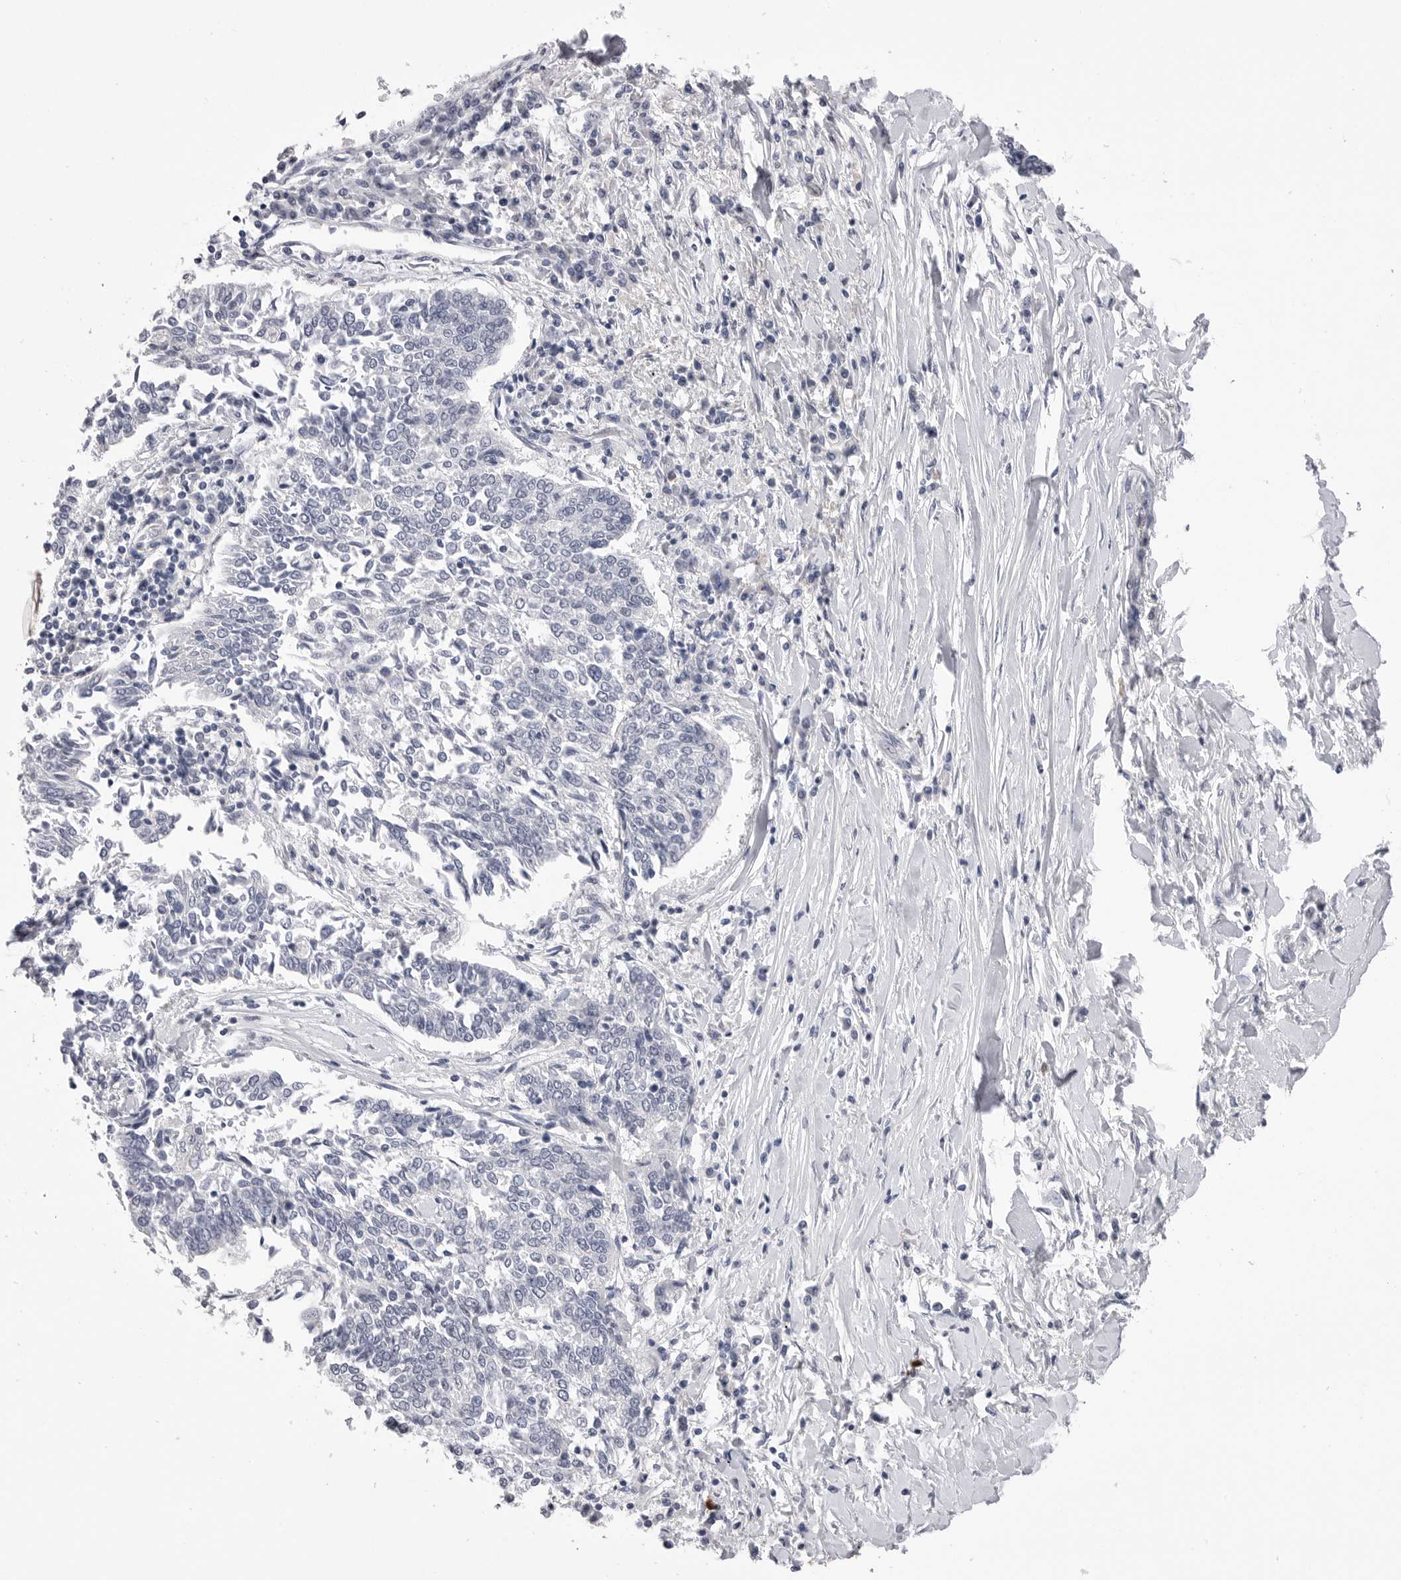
{"staining": {"intensity": "negative", "quantity": "none", "location": "none"}, "tissue": "lung cancer", "cell_type": "Tumor cells", "image_type": "cancer", "snomed": [{"axis": "morphology", "description": "Normal tissue, NOS"}, {"axis": "morphology", "description": "Squamous cell carcinoma, NOS"}, {"axis": "topography", "description": "Cartilage tissue"}, {"axis": "topography", "description": "Bronchus"}, {"axis": "topography", "description": "Lung"}, {"axis": "topography", "description": "Peripheral nerve tissue"}], "caption": "Immunohistochemistry (IHC) of lung cancer demonstrates no staining in tumor cells.", "gene": "DLGAP3", "patient": {"sex": "female", "age": 49}}